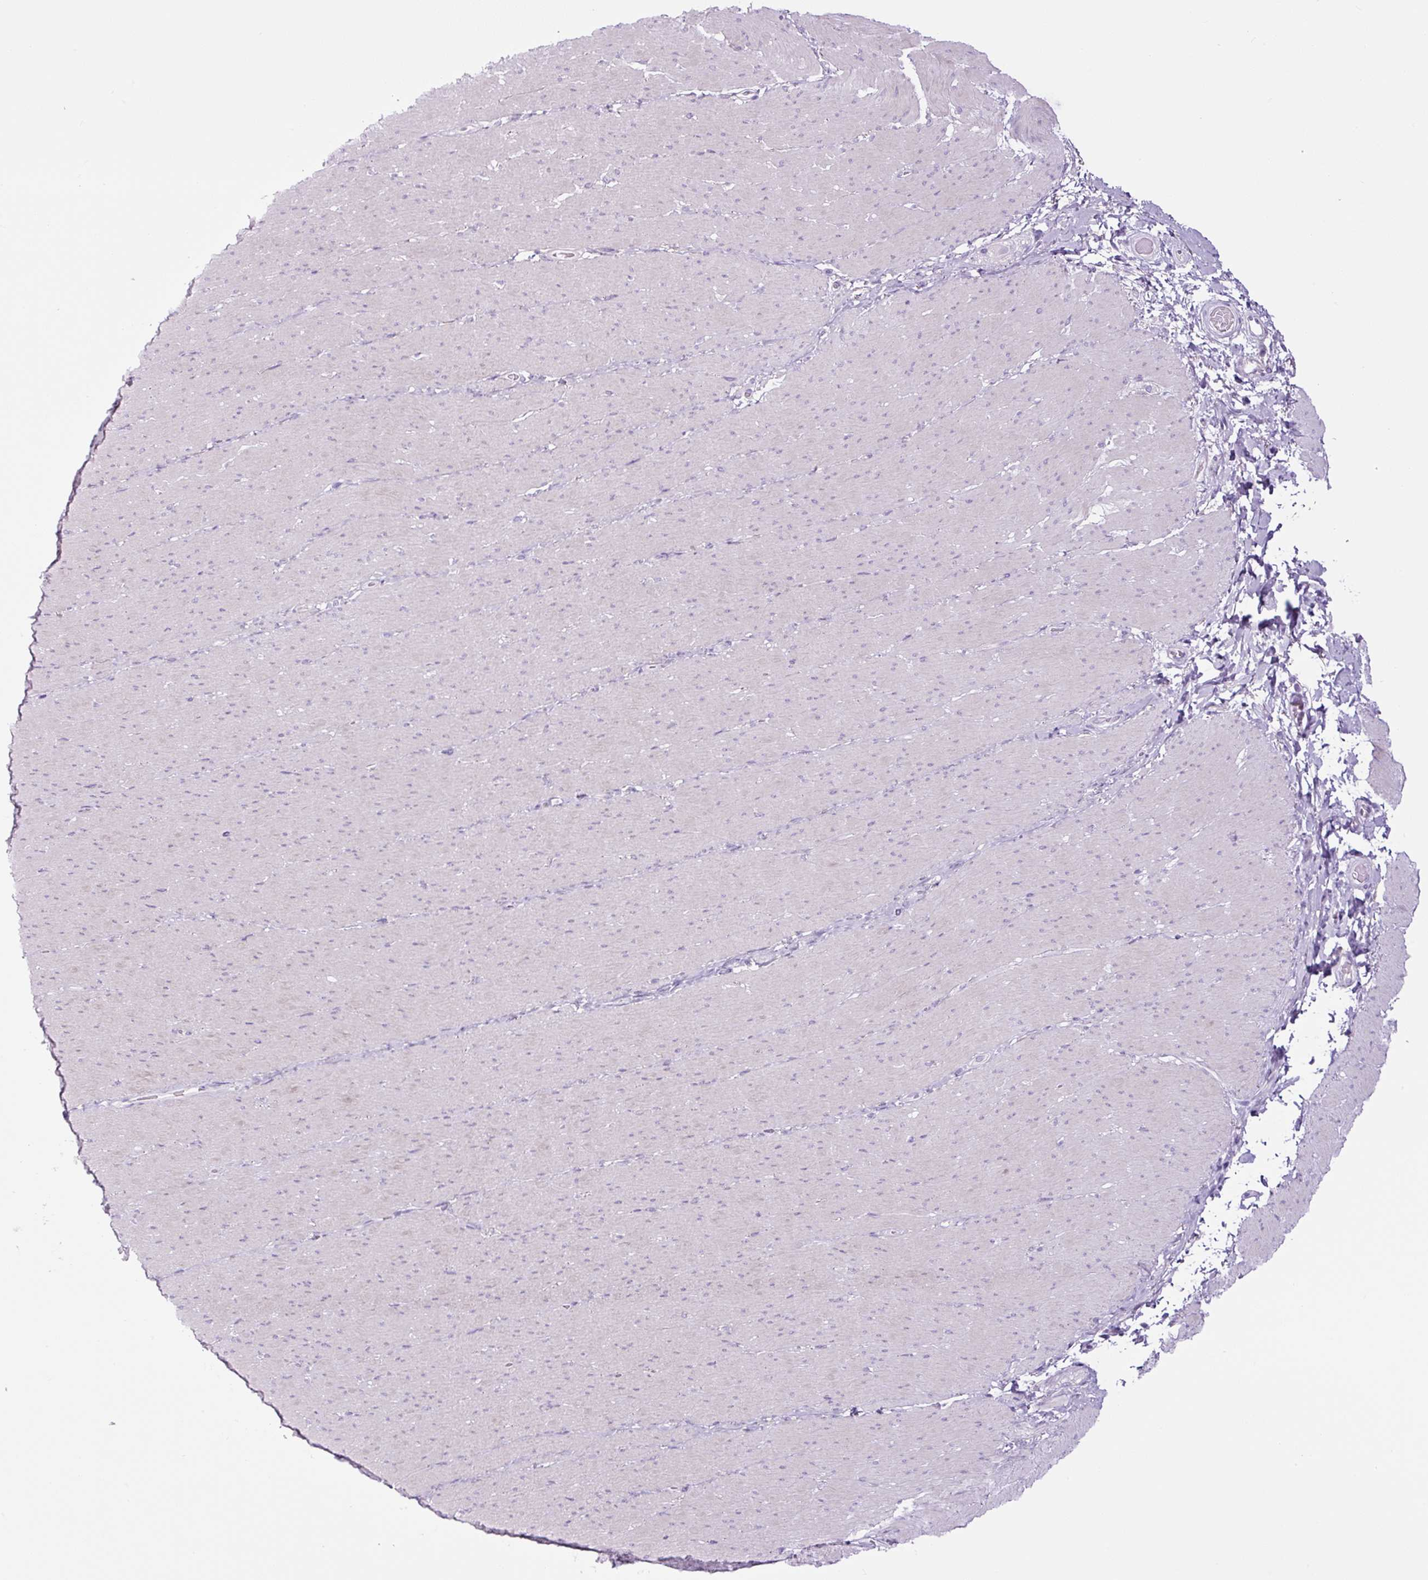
{"staining": {"intensity": "negative", "quantity": "none", "location": "none"}, "tissue": "smooth muscle", "cell_type": "Smooth muscle cells", "image_type": "normal", "snomed": [{"axis": "morphology", "description": "Normal tissue, NOS"}, {"axis": "topography", "description": "Smooth muscle"}, {"axis": "topography", "description": "Rectum"}], "caption": "Immunohistochemistry photomicrograph of benign smooth muscle stained for a protein (brown), which reveals no positivity in smooth muscle cells.", "gene": "RNF212B", "patient": {"sex": "male", "age": 53}}